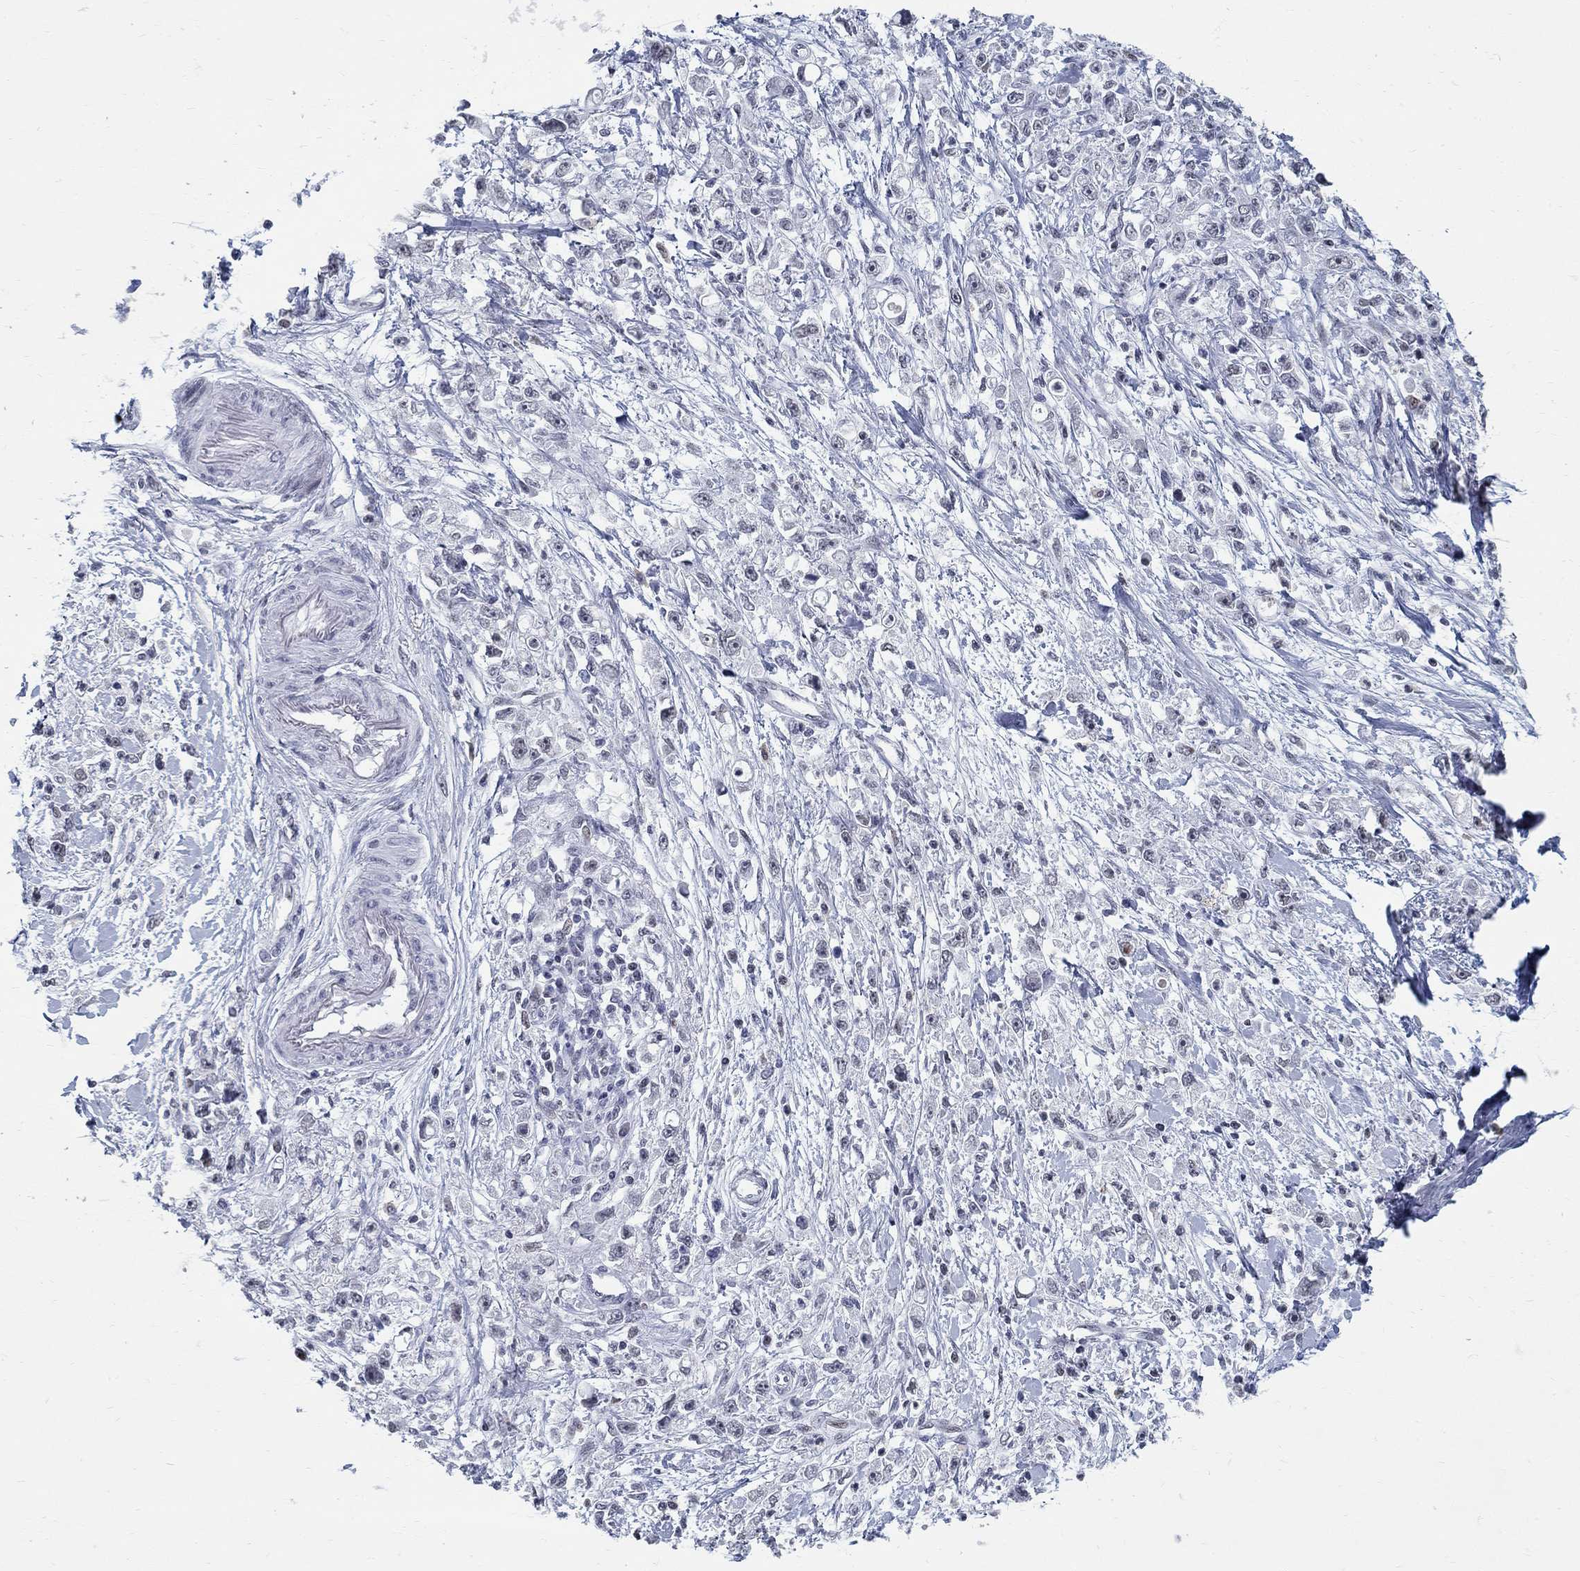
{"staining": {"intensity": "negative", "quantity": "none", "location": "none"}, "tissue": "stomach cancer", "cell_type": "Tumor cells", "image_type": "cancer", "snomed": [{"axis": "morphology", "description": "Adenocarcinoma, NOS"}, {"axis": "topography", "description": "Stomach"}], "caption": "An image of stomach cancer stained for a protein shows no brown staining in tumor cells.", "gene": "BHLHE22", "patient": {"sex": "female", "age": 59}}